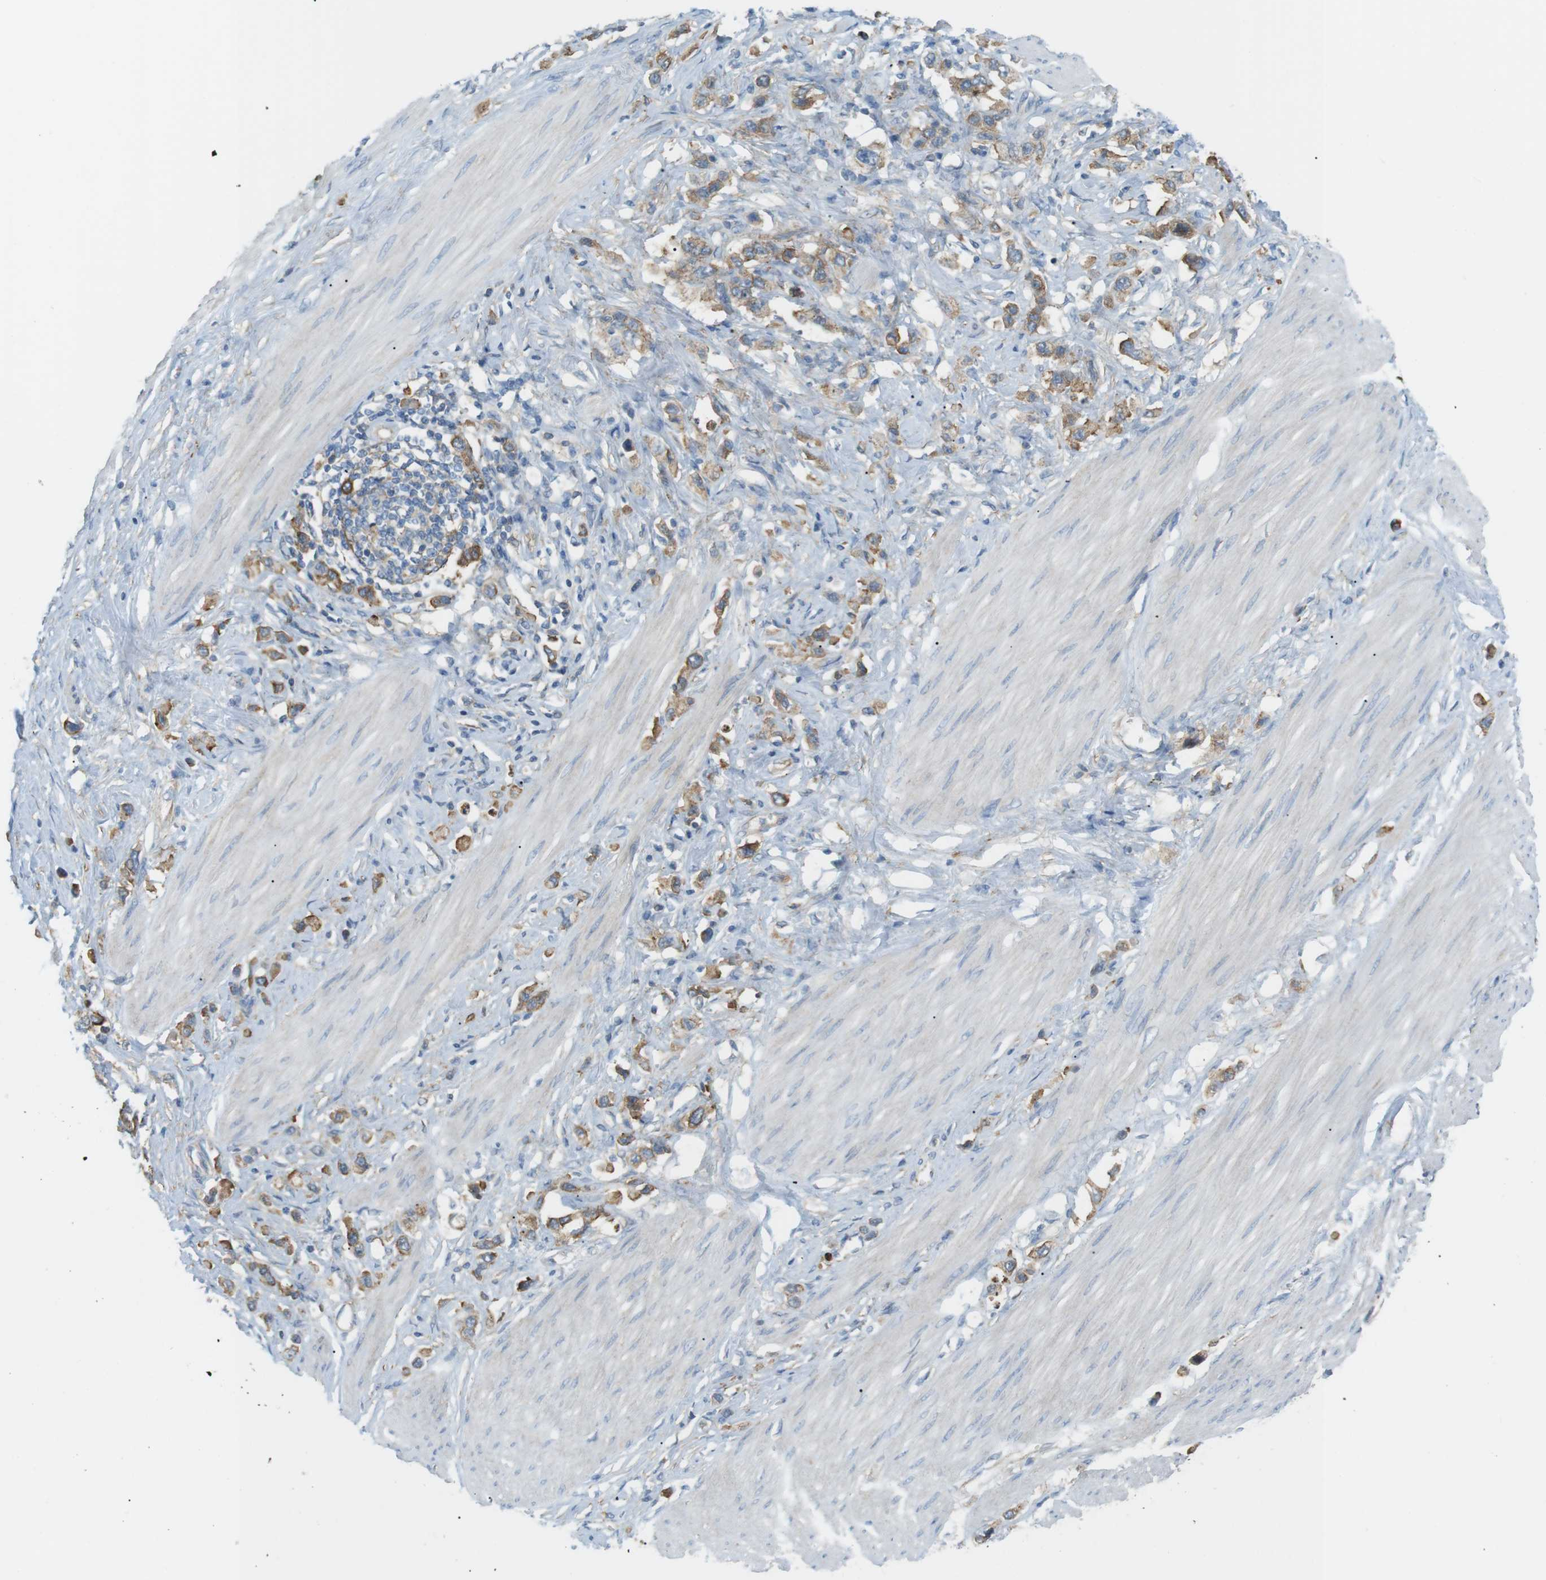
{"staining": {"intensity": "moderate", "quantity": ">75%", "location": "cytoplasmic/membranous"}, "tissue": "stomach cancer", "cell_type": "Tumor cells", "image_type": "cancer", "snomed": [{"axis": "morphology", "description": "Adenocarcinoma, NOS"}, {"axis": "topography", "description": "Stomach"}], "caption": "Stomach adenocarcinoma stained with DAB immunohistochemistry shows medium levels of moderate cytoplasmic/membranous positivity in approximately >75% of tumor cells. (brown staining indicates protein expression, while blue staining denotes nuclei).", "gene": "PEPD", "patient": {"sex": "female", "age": 65}}